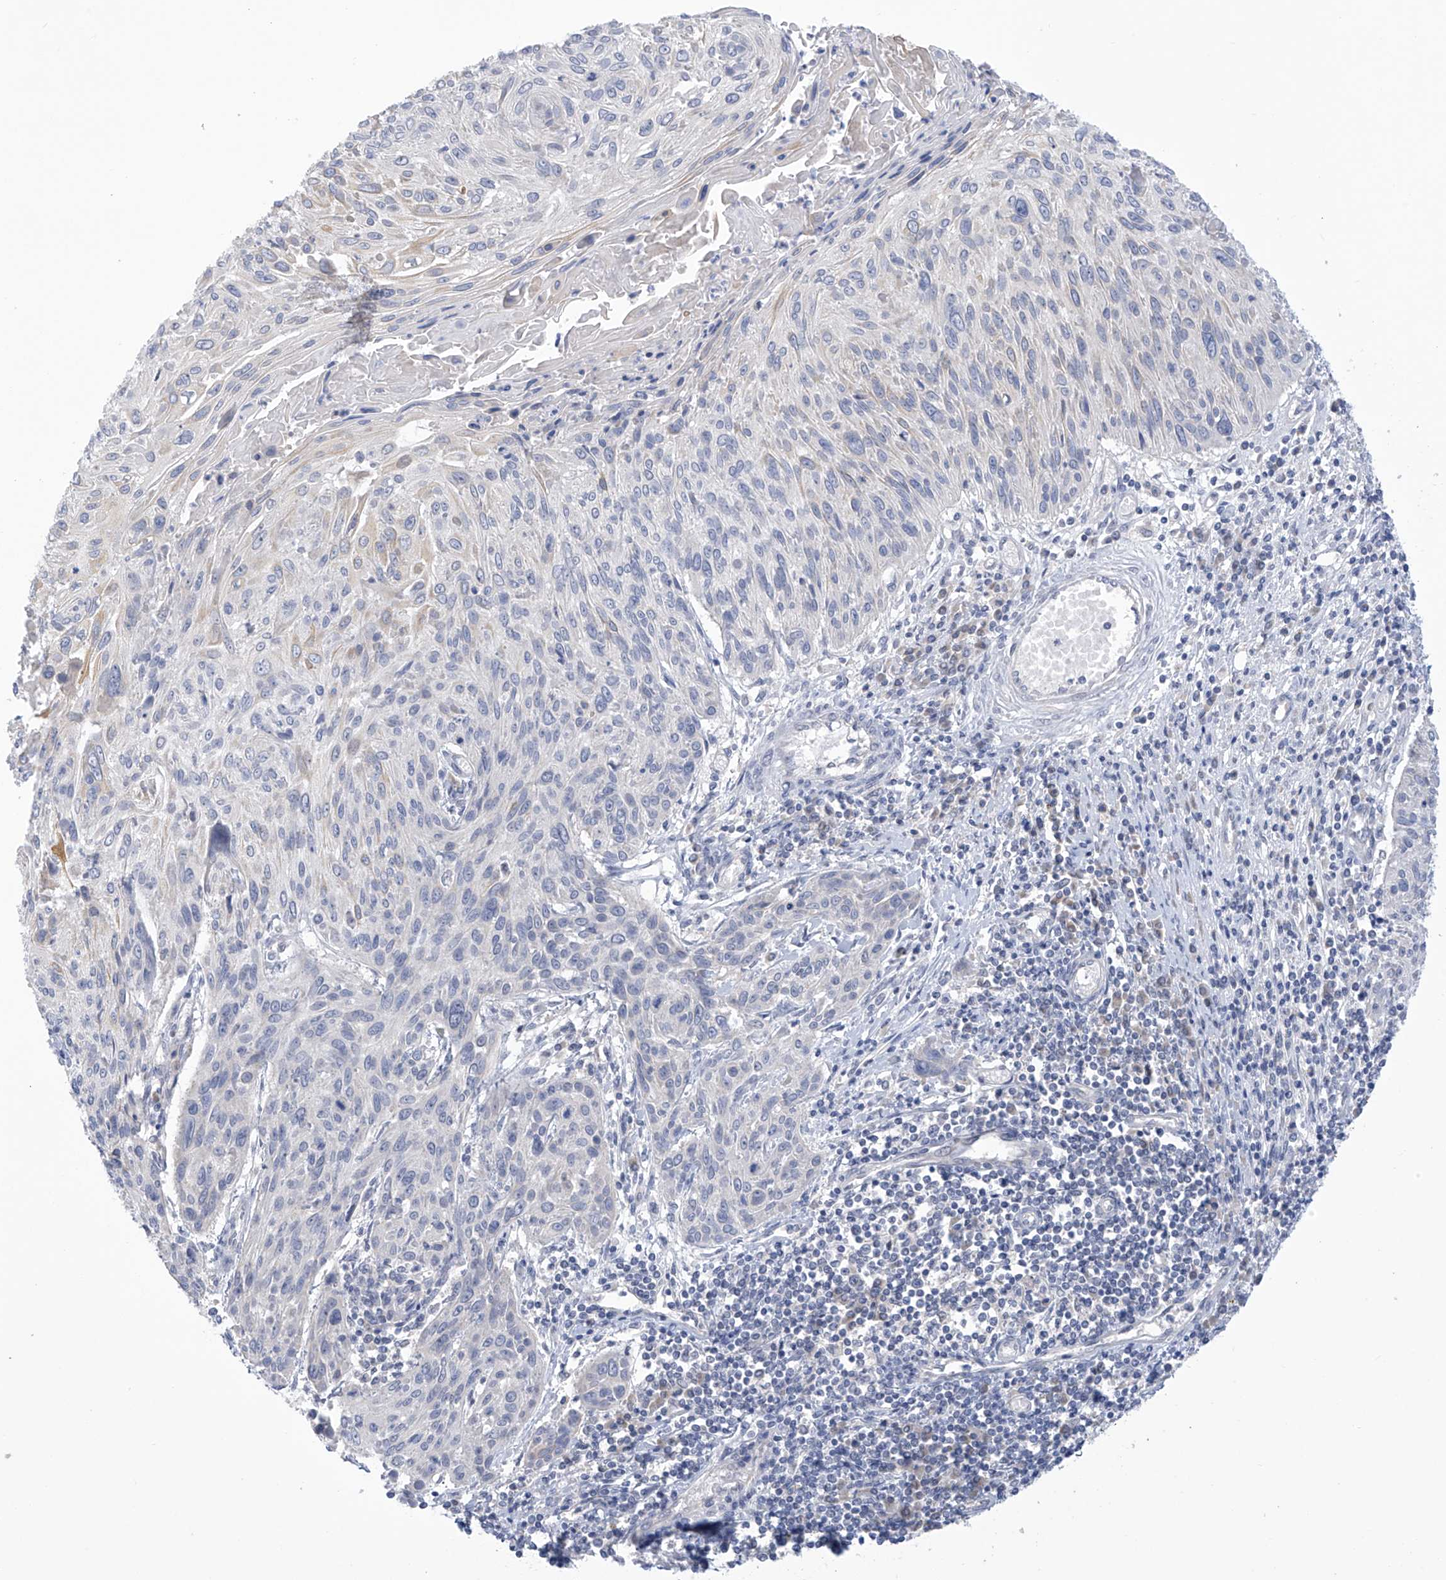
{"staining": {"intensity": "negative", "quantity": "none", "location": "none"}, "tissue": "cervical cancer", "cell_type": "Tumor cells", "image_type": "cancer", "snomed": [{"axis": "morphology", "description": "Squamous cell carcinoma, NOS"}, {"axis": "topography", "description": "Cervix"}], "caption": "Cervical cancer (squamous cell carcinoma) stained for a protein using IHC demonstrates no staining tumor cells.", "gene": "IBA57", "patient": {"sex": "female", "age": 51}}